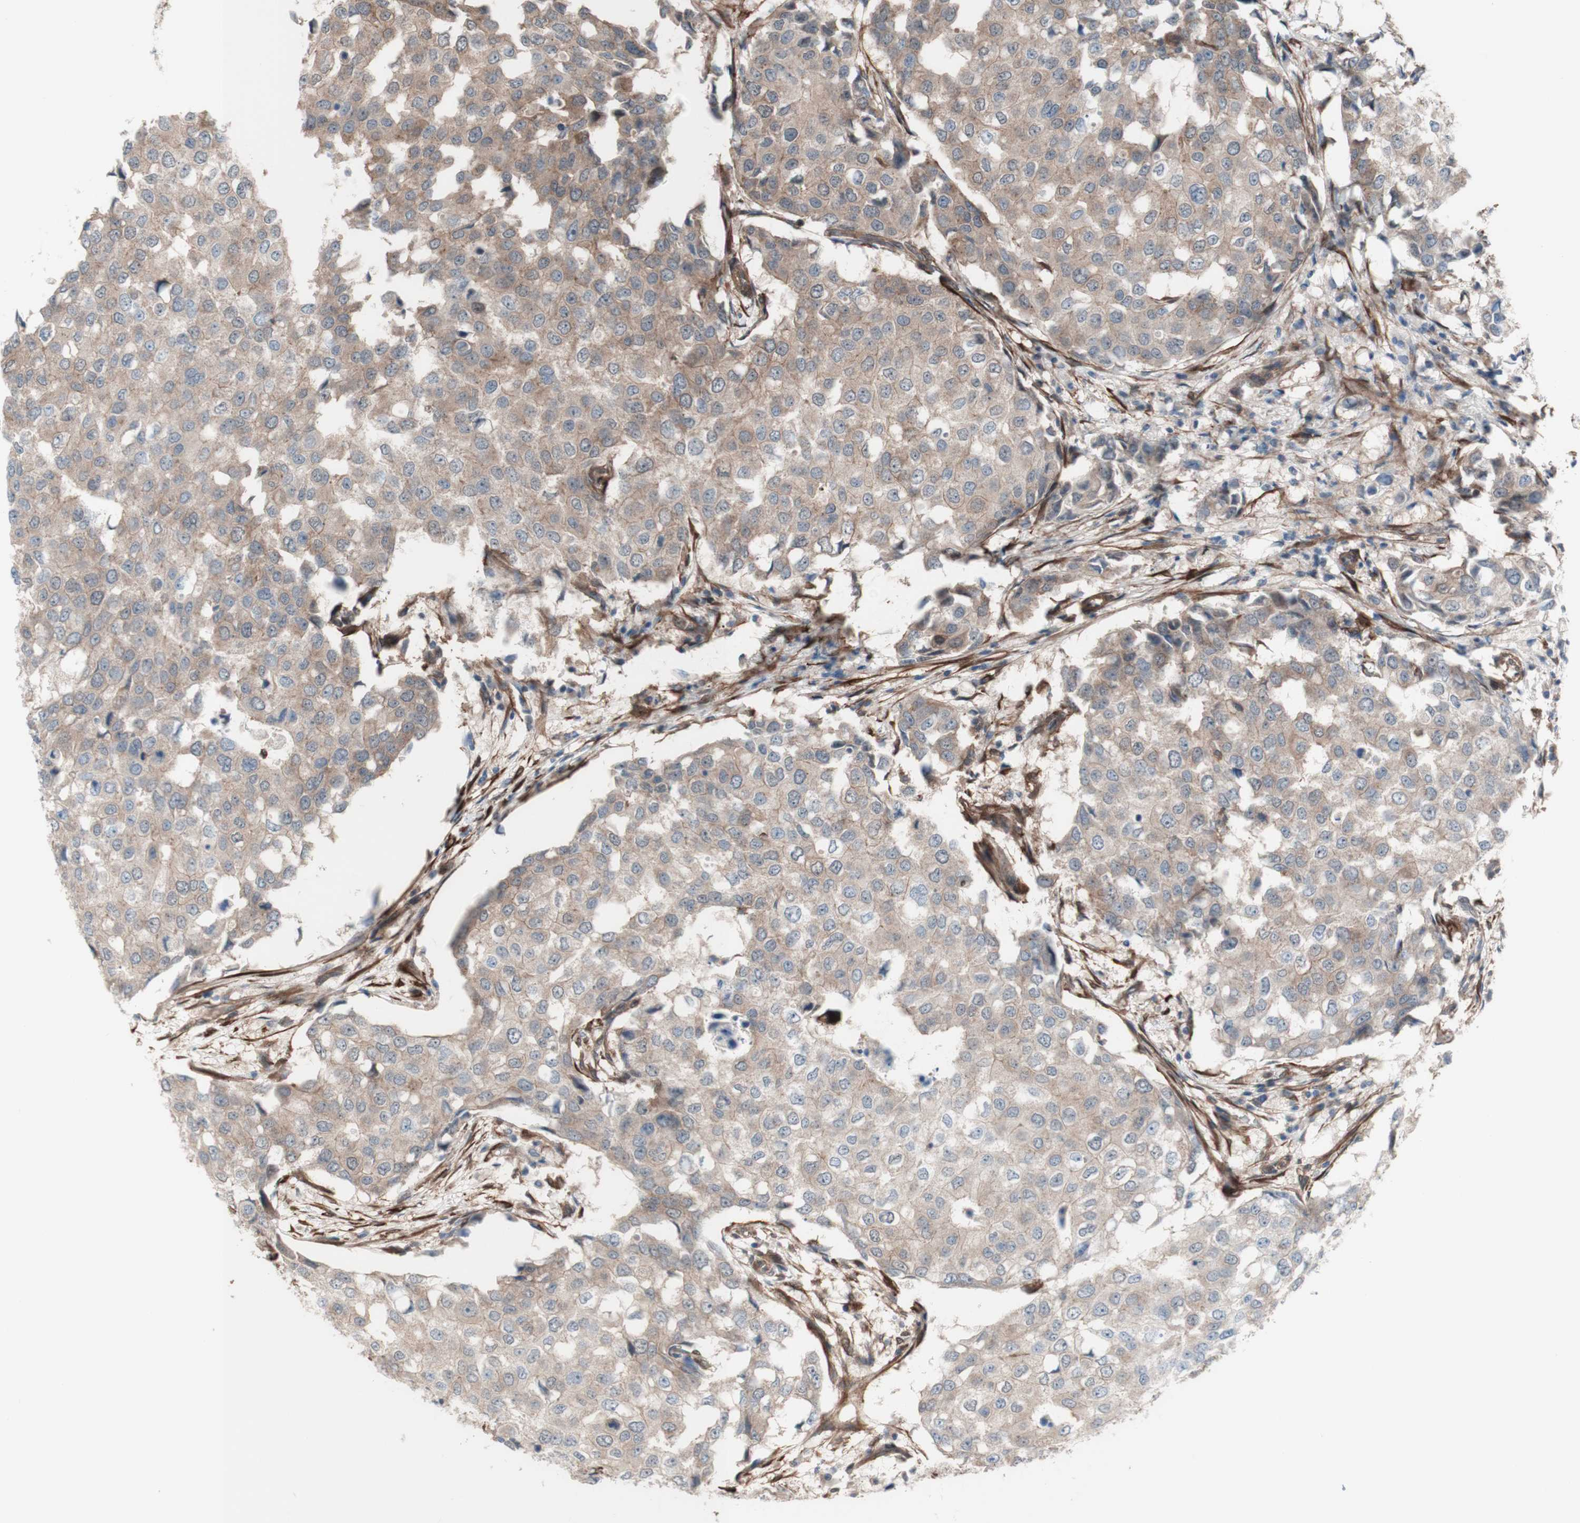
{"staining": {"intensity": "moderate", "quantity": ">75%", "location": "cytoplasmic/membranous"}, "tissue": "breast cancer", "cell_type": "Tumor cells", "image_type": "cancer", "snomed": [{"axis": "morphology", "description": "Duct carcinoma"}, {"axis": "topography", "description": "Breast"}], "caption": "This photomicrograph shows IHC staining of breast cancer, with medium moderate cytoplasmic/membranous staining in approximately >75% of tumor cells.", "gene": "CNN3", "patient": {"sex": "female", "age": 27}}